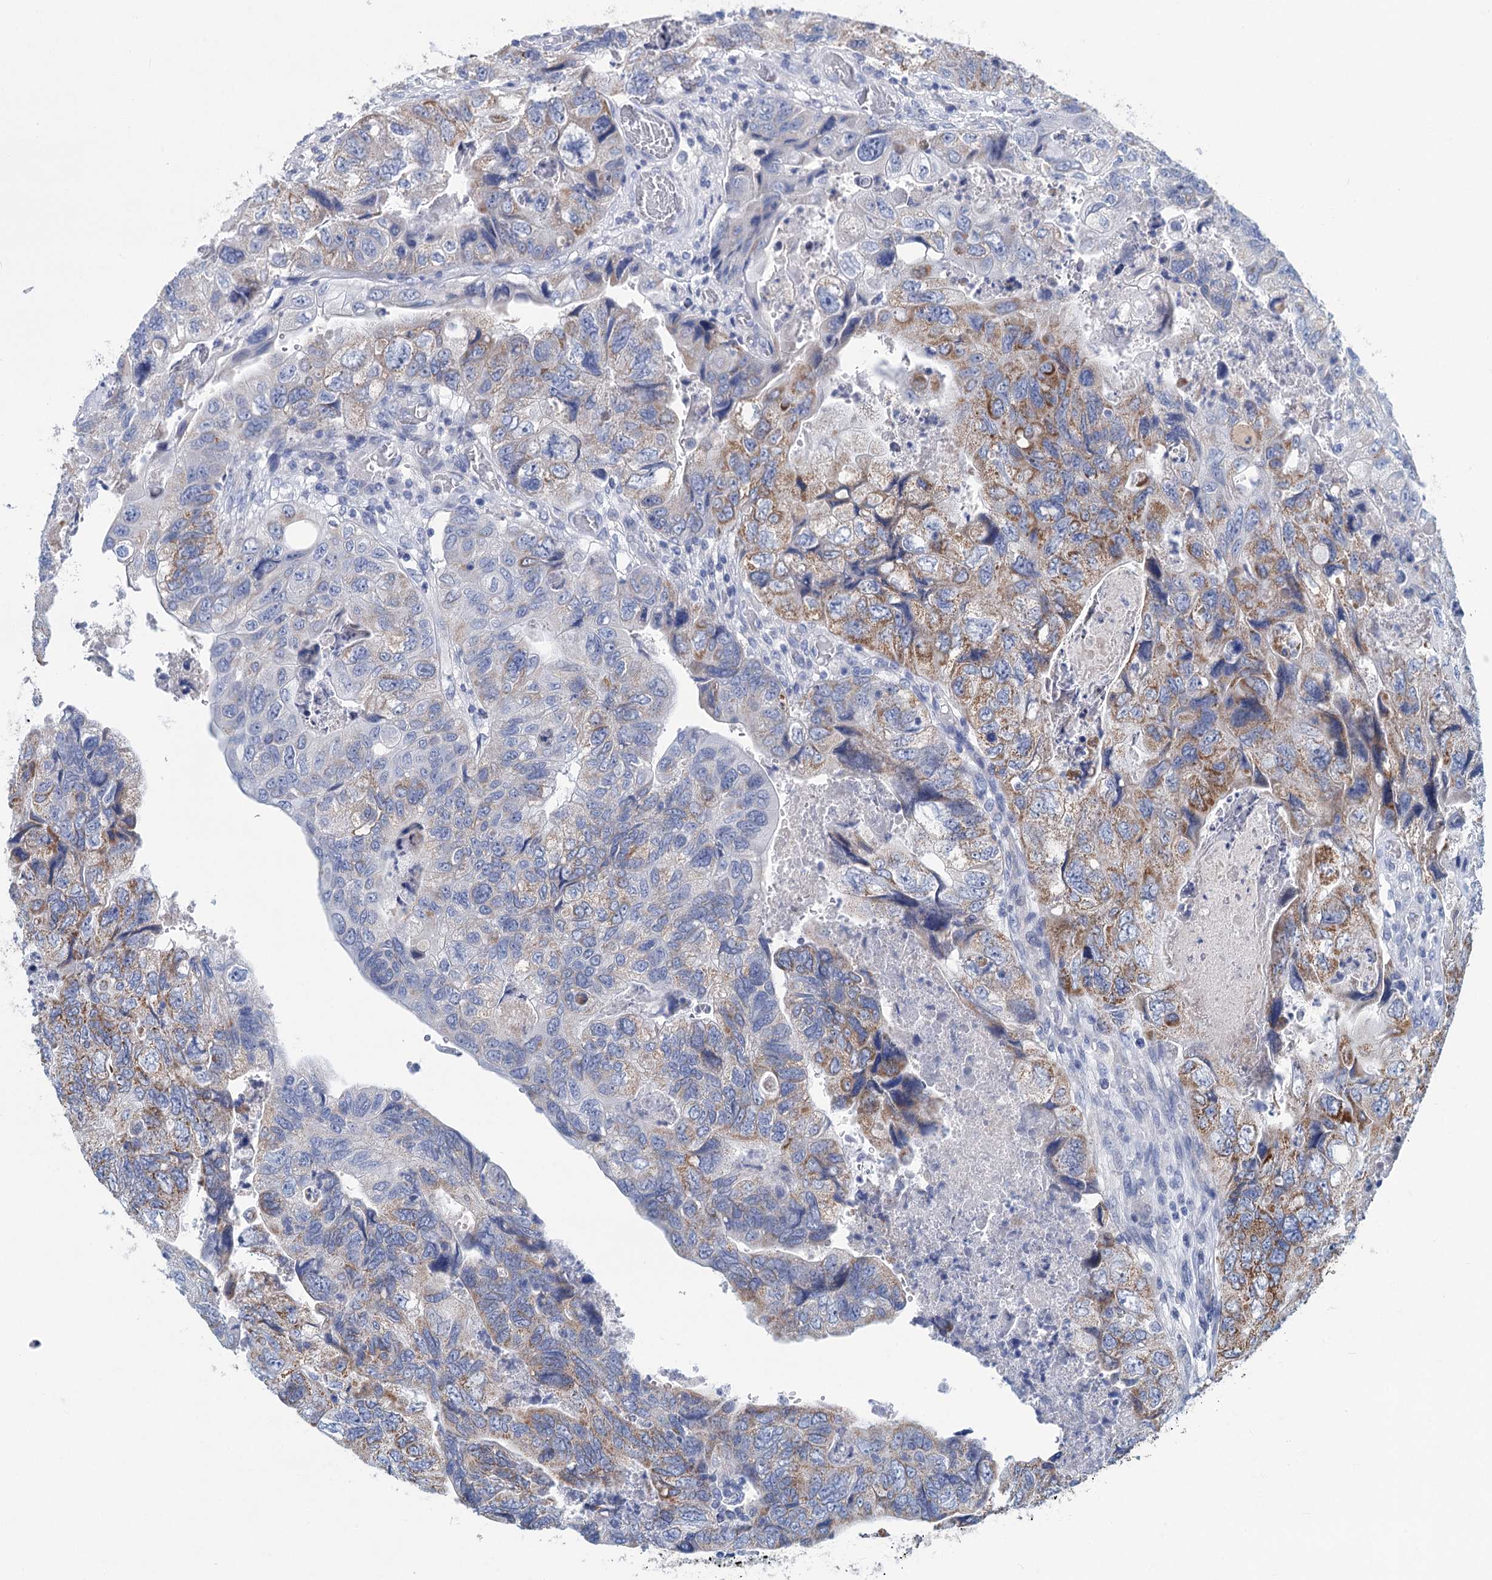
{"staining": {"intensity": "moderate", "quantity": "<25%", "location": "cytoplasmic/membranous"}, "tissue": "colorectal cancer", "cell_type": "Tumor cells", "image_type": "cancer", "snomed": [{"axis": "morphology", "description": "Adenocarcinoma, NOS"}, {"axis": "topography", "description": "Rectum"}], "caption": "Brown immunohistochemical staining in colorectal adenocarcinoma shows moderate cytoplasmic/membranous positivity in about <25% of tumor cells. The staining was performed using DAB (3,3'-diaminobenzidine) to visualize the protein expression in brown, while the nuclei were stained in blue with hematoxylin (Magnification: 20x).", "gene": "CHDH", "patient": {"sex": "male", "age": 63}}